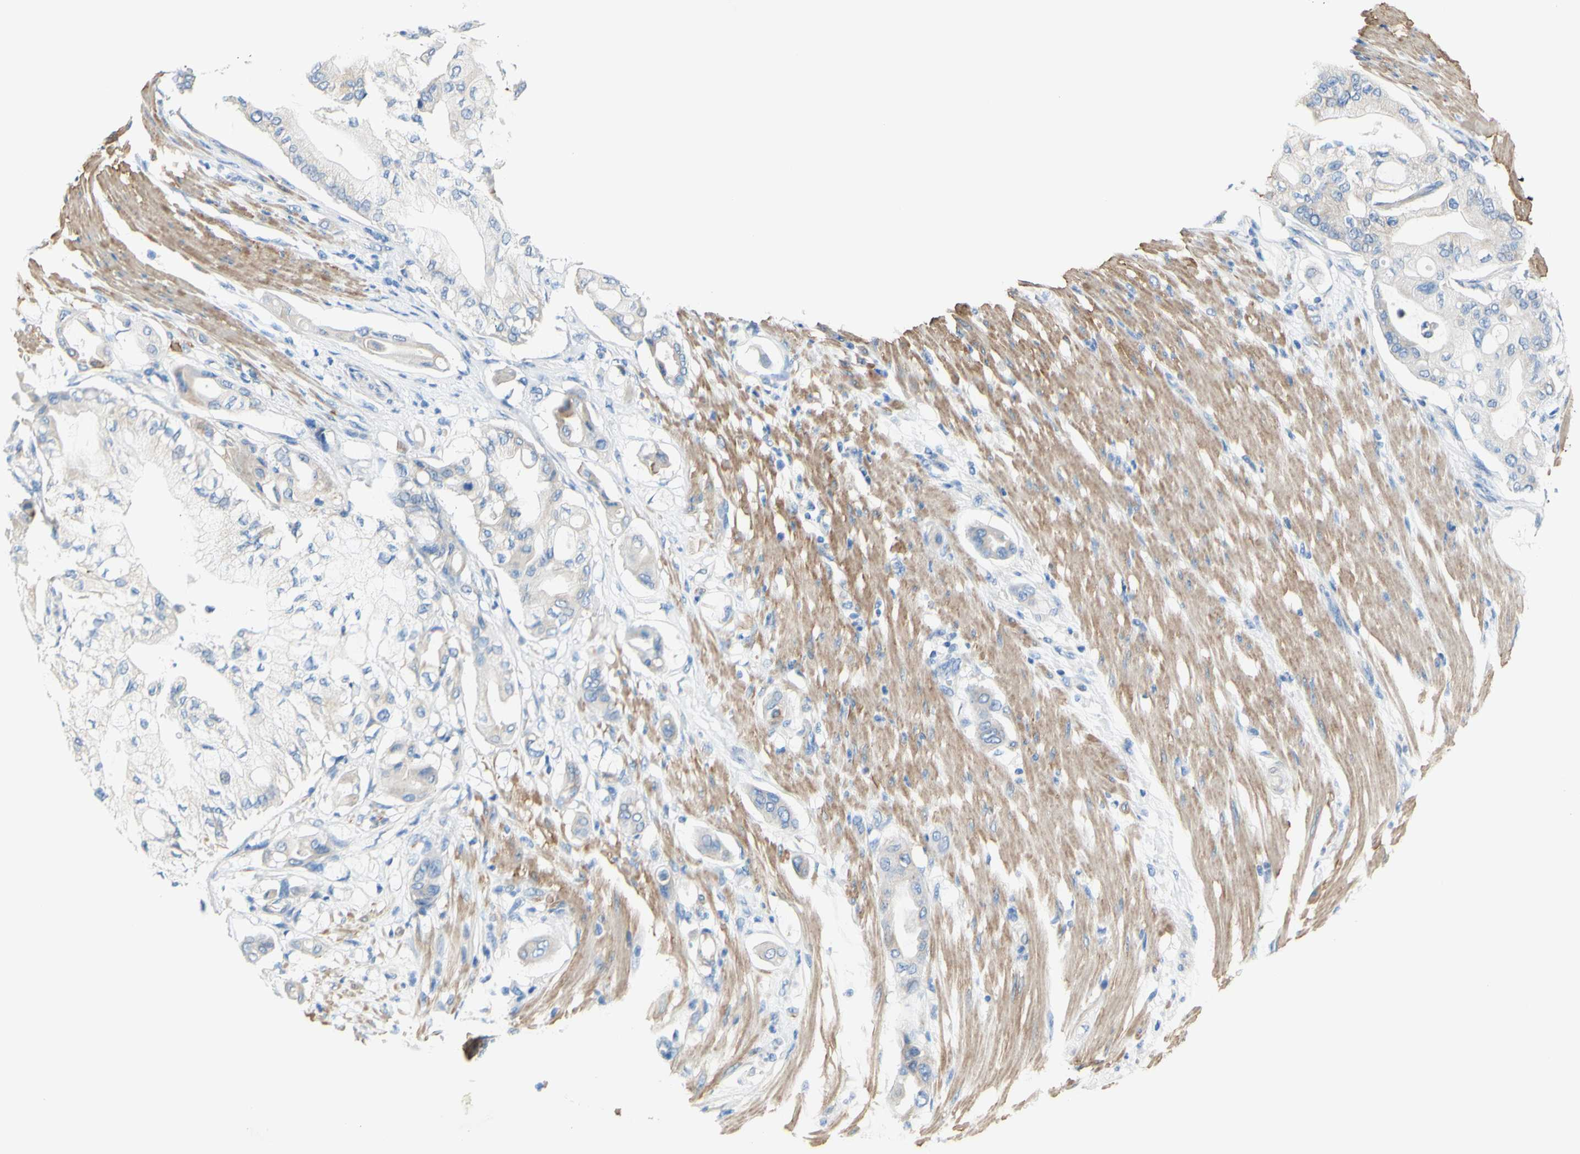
{"staining": {"intensity": "weak", "quantity": "<25%", "location": "cytoplasmic/membranous"}, "tissue": "pancreatic cancer", "cell_type": "Tumor cells", "image_type": "cancer", "snomed": [{"axis": "morphology", "description": "Adenocarcinoma, NOS"}, {"axis": "morphology", "description": "Adenocarcinoma, metastatic, NOS"}, {"axis": "topography", "description": "Lymph node"}, {"axis": "topography", "description": "Pancreas"}, {"axis": "topography", "description": "Duodenum"}], "caption": "DAB (3,3'-diaminobenzidine) immunohistochemical staining of human pancreatic adenocarcinoma reveals no significant staining in tumor cells. (Stains: DAB immunohistochemistry (IHC) with hematoxylin counter stain, Microscopy: brightfield microscopy at high magnification).", "gene": "RETREG2", "patient": {"sex": "female", "age": 64}}